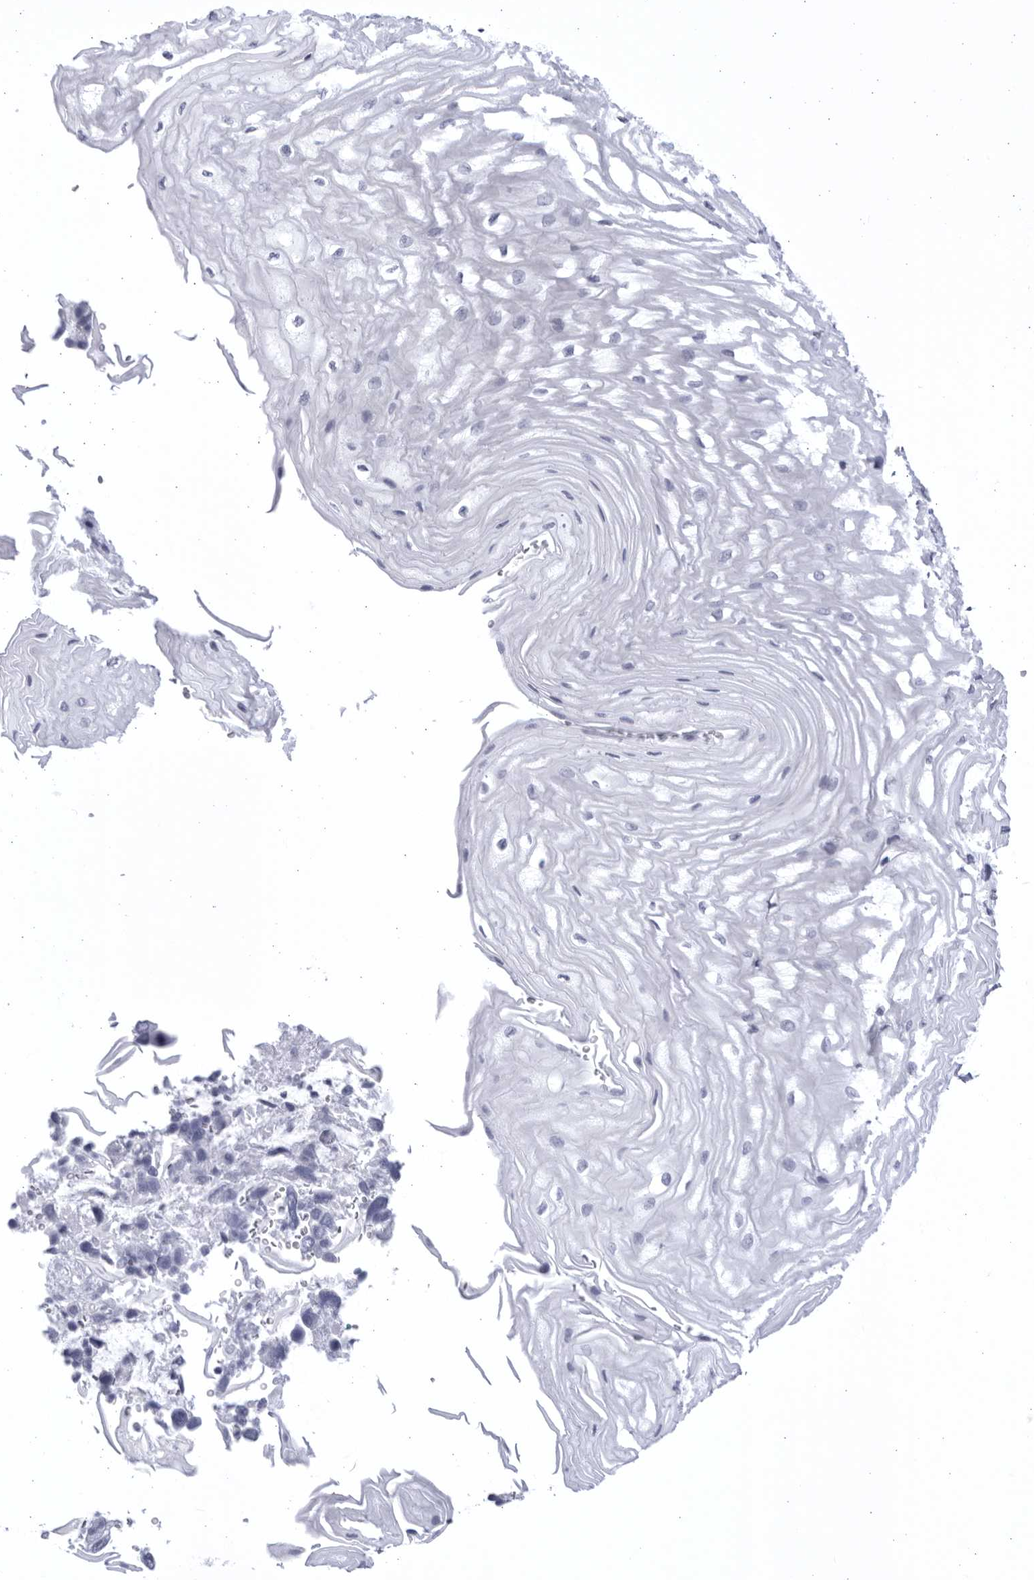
{"staining": {"intensity": "negative", "quantity": "none", "location": "none"}, "tissue": "esophagus", "cell_type": "Squamous epithelial cells", "image_type": "normal", "snomed": [{"axis": "morphology", "description": "Normal tissue, NOS"}, {"axis": "topography", "description": "Esophagus"}], "caption": "Immunohistochemistry (IHC) image of normal human esophagus stained for a protein (brown), which demonstrates no staining in squamous epithelial cells. (Brightfield microscopy of DAB immunohistochemistry at high magnification).", "gene": "CCDC181", "patient": {"sex": "male", "age": 54}}